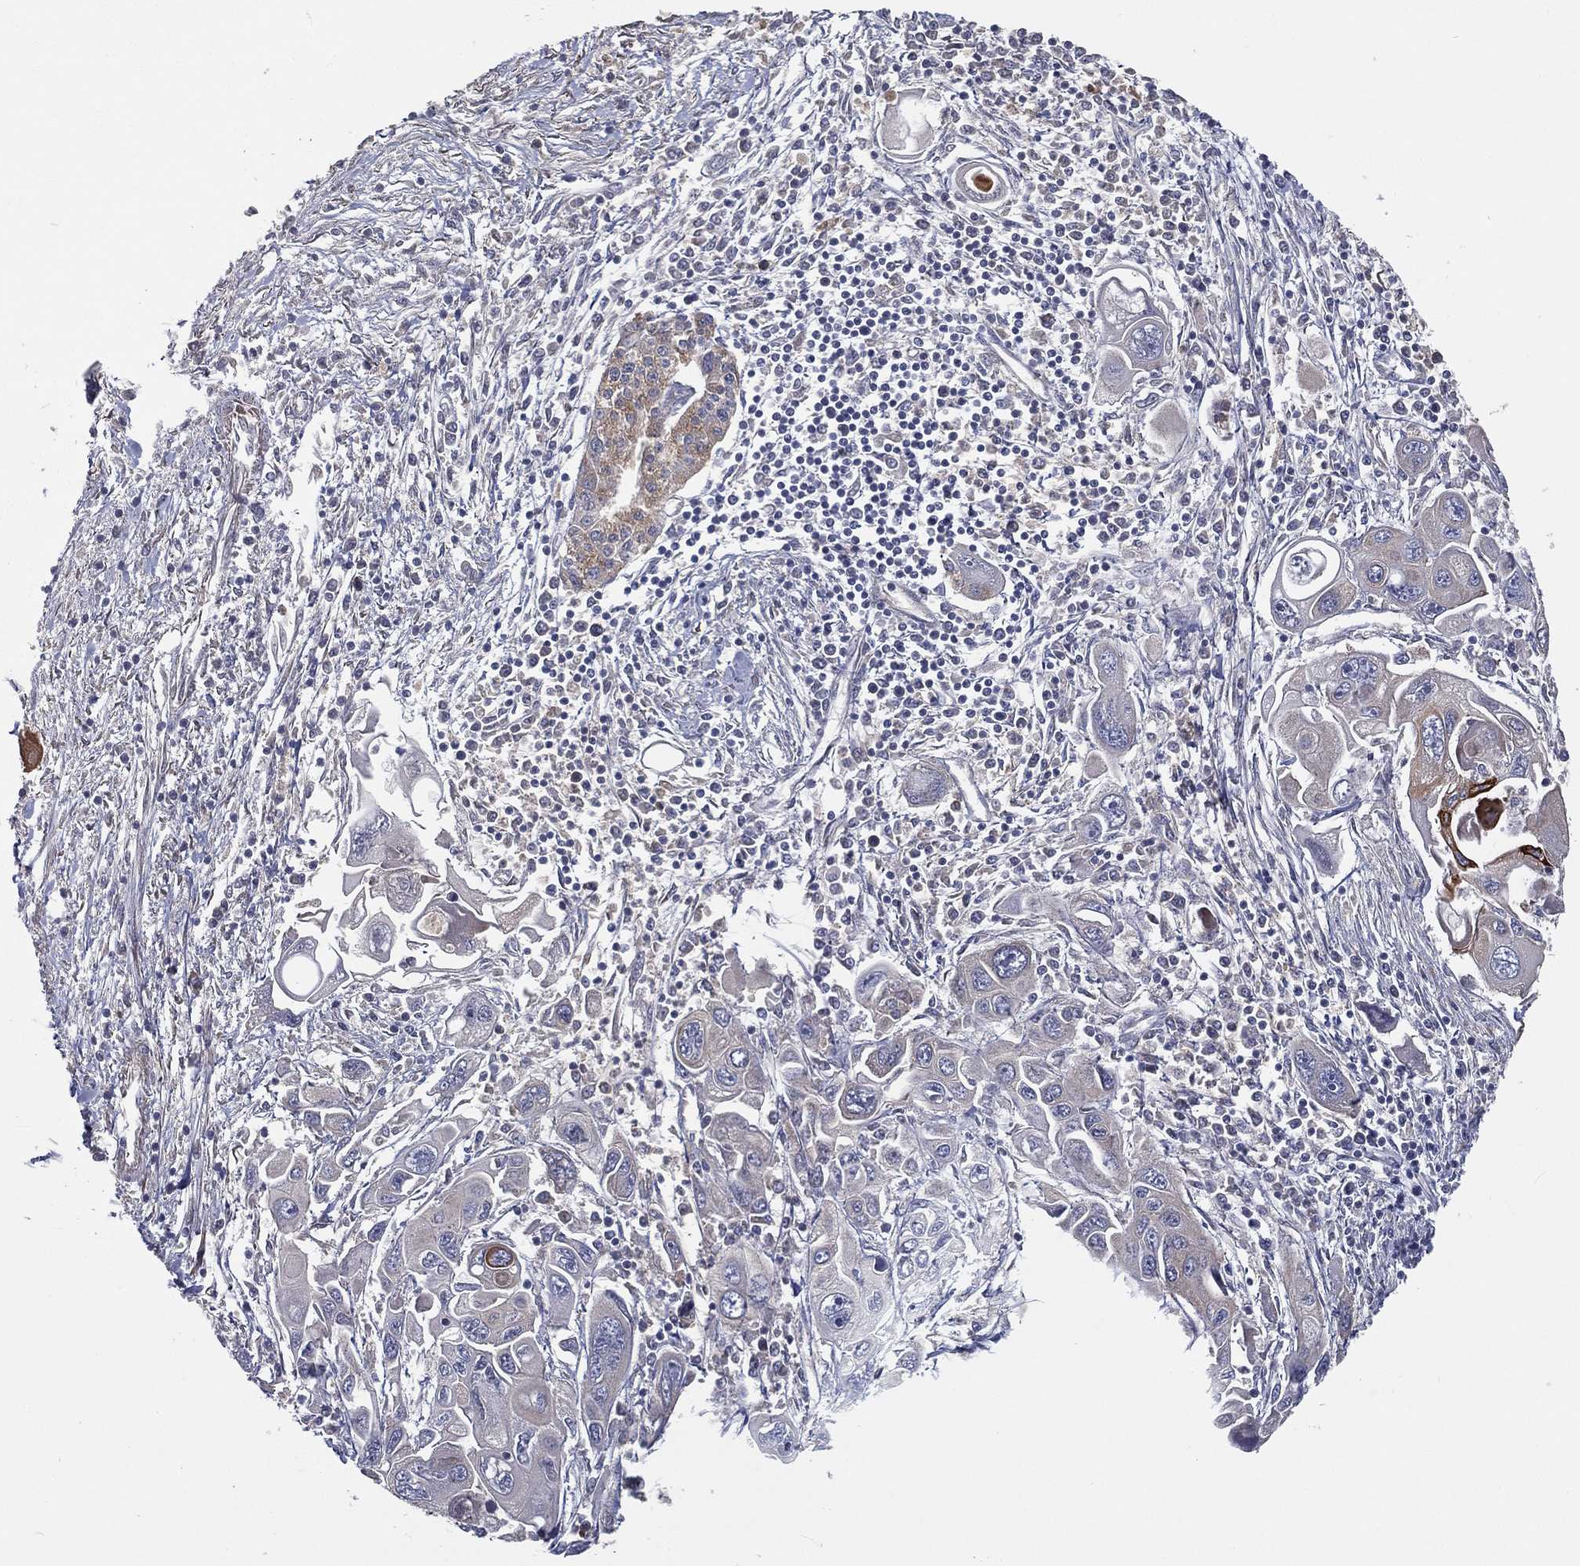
{"staining": {"intensity": "negative", "quantity": "none", "location": "none"}, "tissue": "pancreatic cancer", "cell_type": "Tumor cells", "image_type": "cancer", "snomed": [{"axis": "morphology", "description": "Adenocarcinoma, NOS"}, {"axis": "topography", "description": "Pancreas"}], "caption": "Tumor cells show no significant protein expression in pancreatic cancer (adenocarcinoma).", "gene": "EIF2B5", "patient": {"sex": "male", "age": 70}}